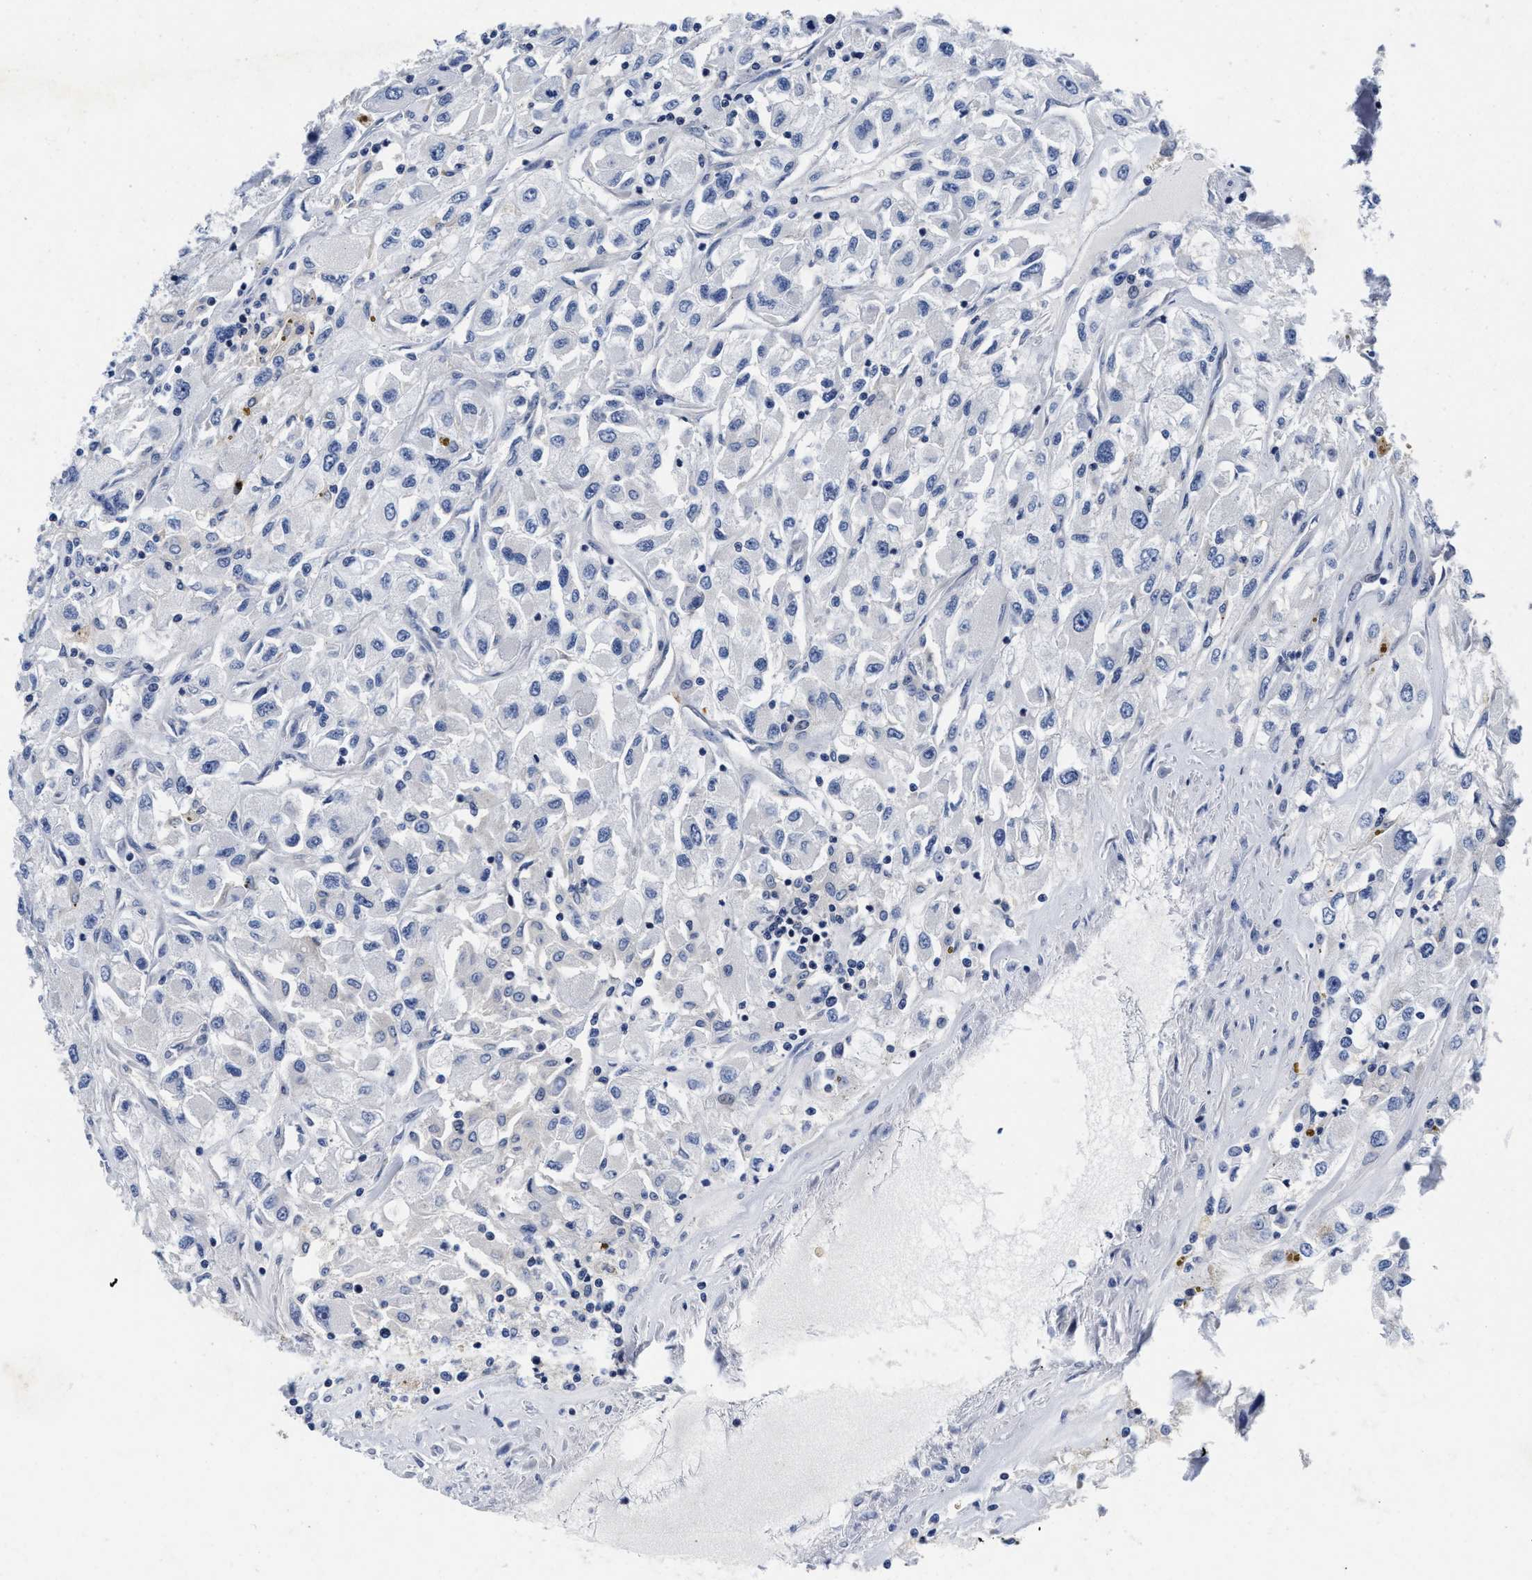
{"staining": {"intensity": "negative", "quantity": "none", "location": "none"}, "tissue": "renal cancer", "cell_type": "Tumor cells", "image_type": "cancer", "snomed": [{"axis": "morphology", "description": "Adenocarcinoma, NOS"}, {"axis": "topography", "description": "Kidney"}], "caption": "Immunohistochemical staining of human renal adenocarcinoma displays no significant staining in tumor cells.", "gene": "LAD1", "patient": {"sex": "female", "age": 52}}